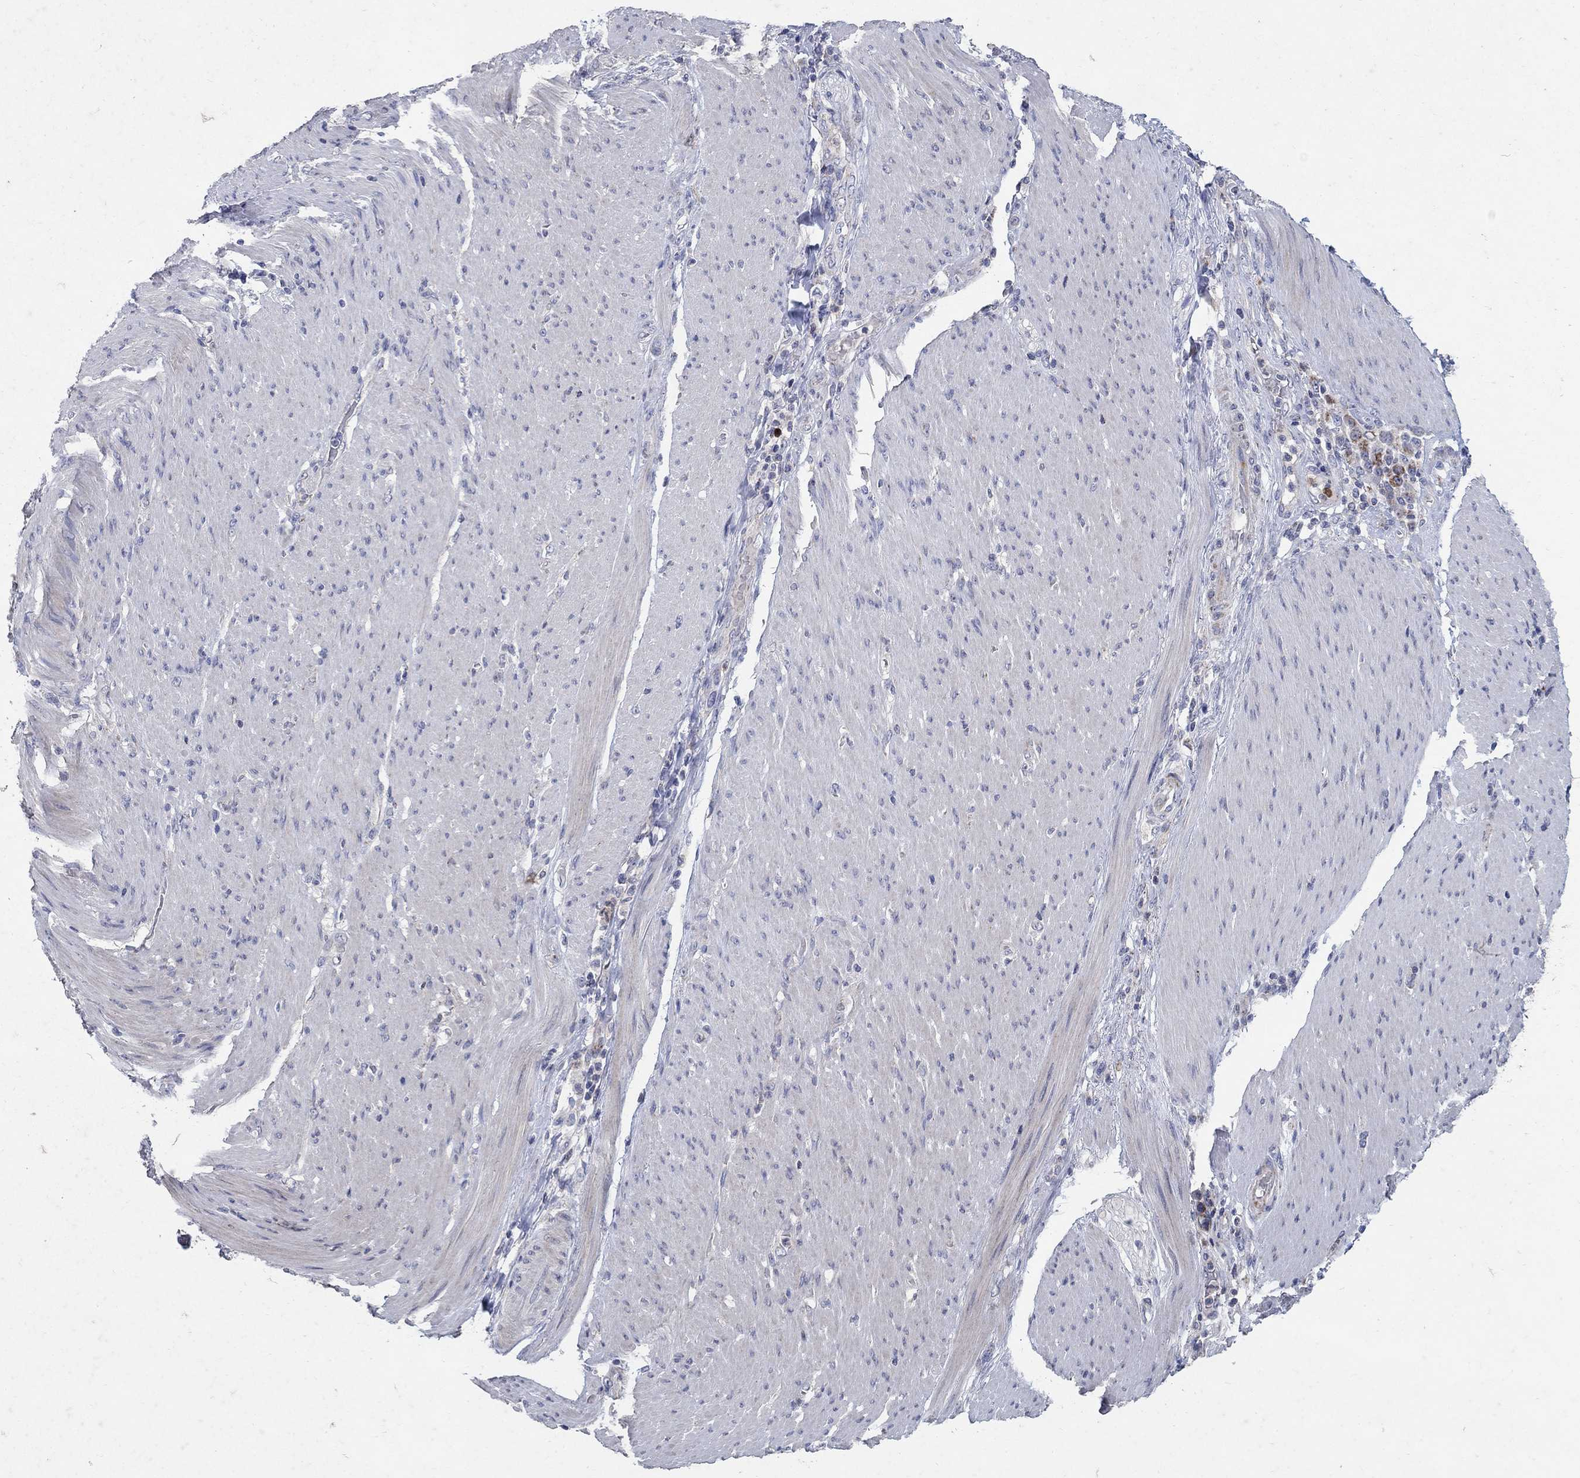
{"staining": {"intensity": "moderate", "quantity": "<25%", "location": "cytoplasmic/membranous"}, "tissue": "stomach cancer", "cell_type": "Tumor cells", "image_type": "cancer", "snomed": [{"axis": "morphology", "description": "Adenocarcinoma, NOS"}, {"axis": "topography", "description": "Stomach"}], "caption": "Immunohistochemistry micrograph of neoplastic tissue: stomach cancer stained using immunohistochemistry (IHC) demonstrates low levels of moderate protein expression localized specifically in the cytoplasmic/membranous of tumor cells, appearing as a cytoplasmic/membranous brown color.", "gene": "HMX2", "patient": {"sex": "female", "age": 79}}